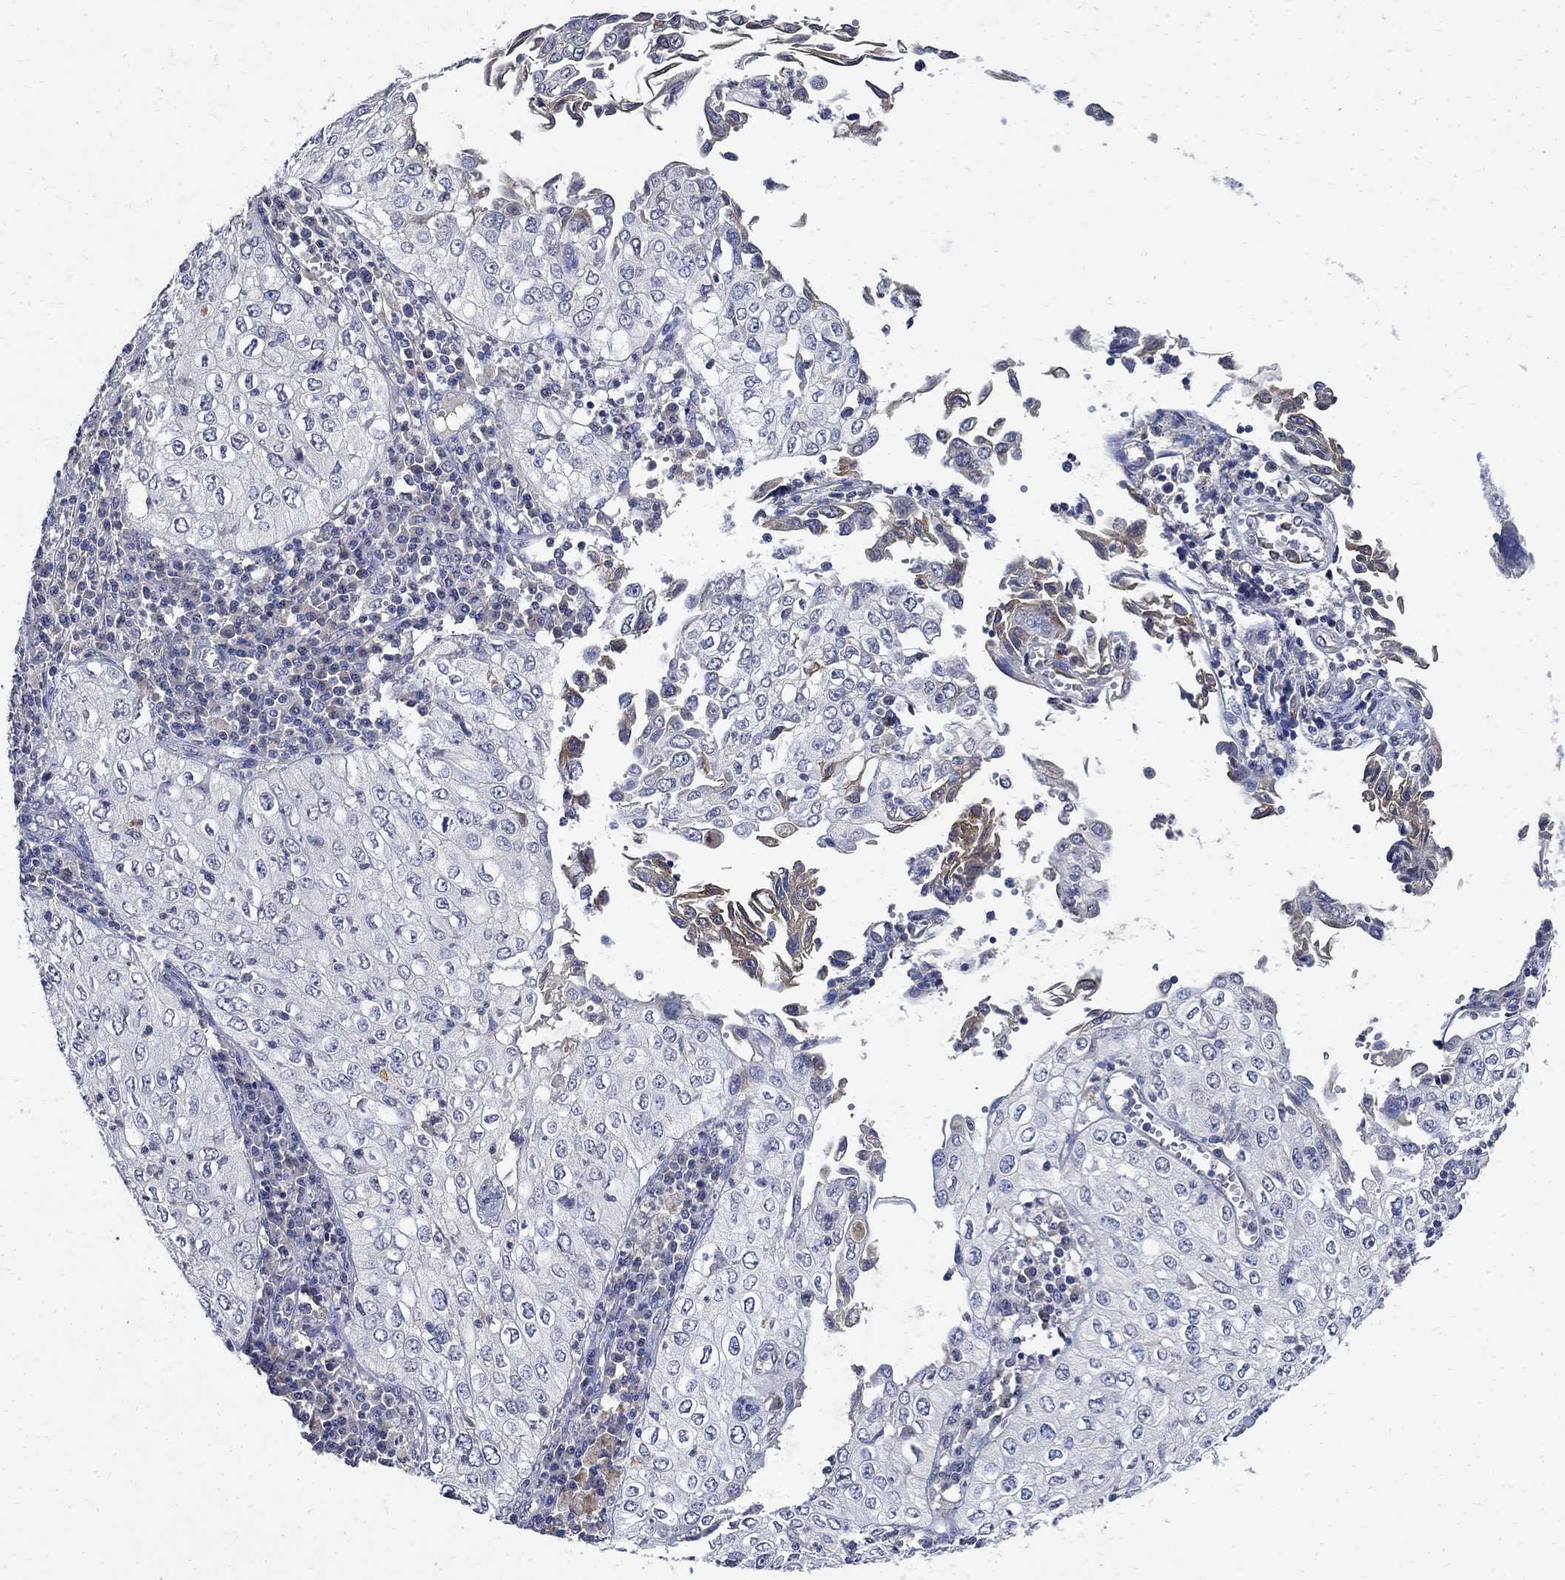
{"staining": {"intensity": "negative", "quantity": "none", "location": "none"}, "tissue": "cervical cancer", "cell_type": "Tumor cells", "image_type": "cancer", "snomed": [{"axis": "morphology", "description": "Squamous cell carcinoma, NOS"}, {"axis": "topography", "description": "Cervix"}], "caption": "An image of cervical cancer stained for a protein demonstrates no brown staining in tumor cells.", "gene": "TMEM169", "patient": {"sex": "female", "age": 24}}